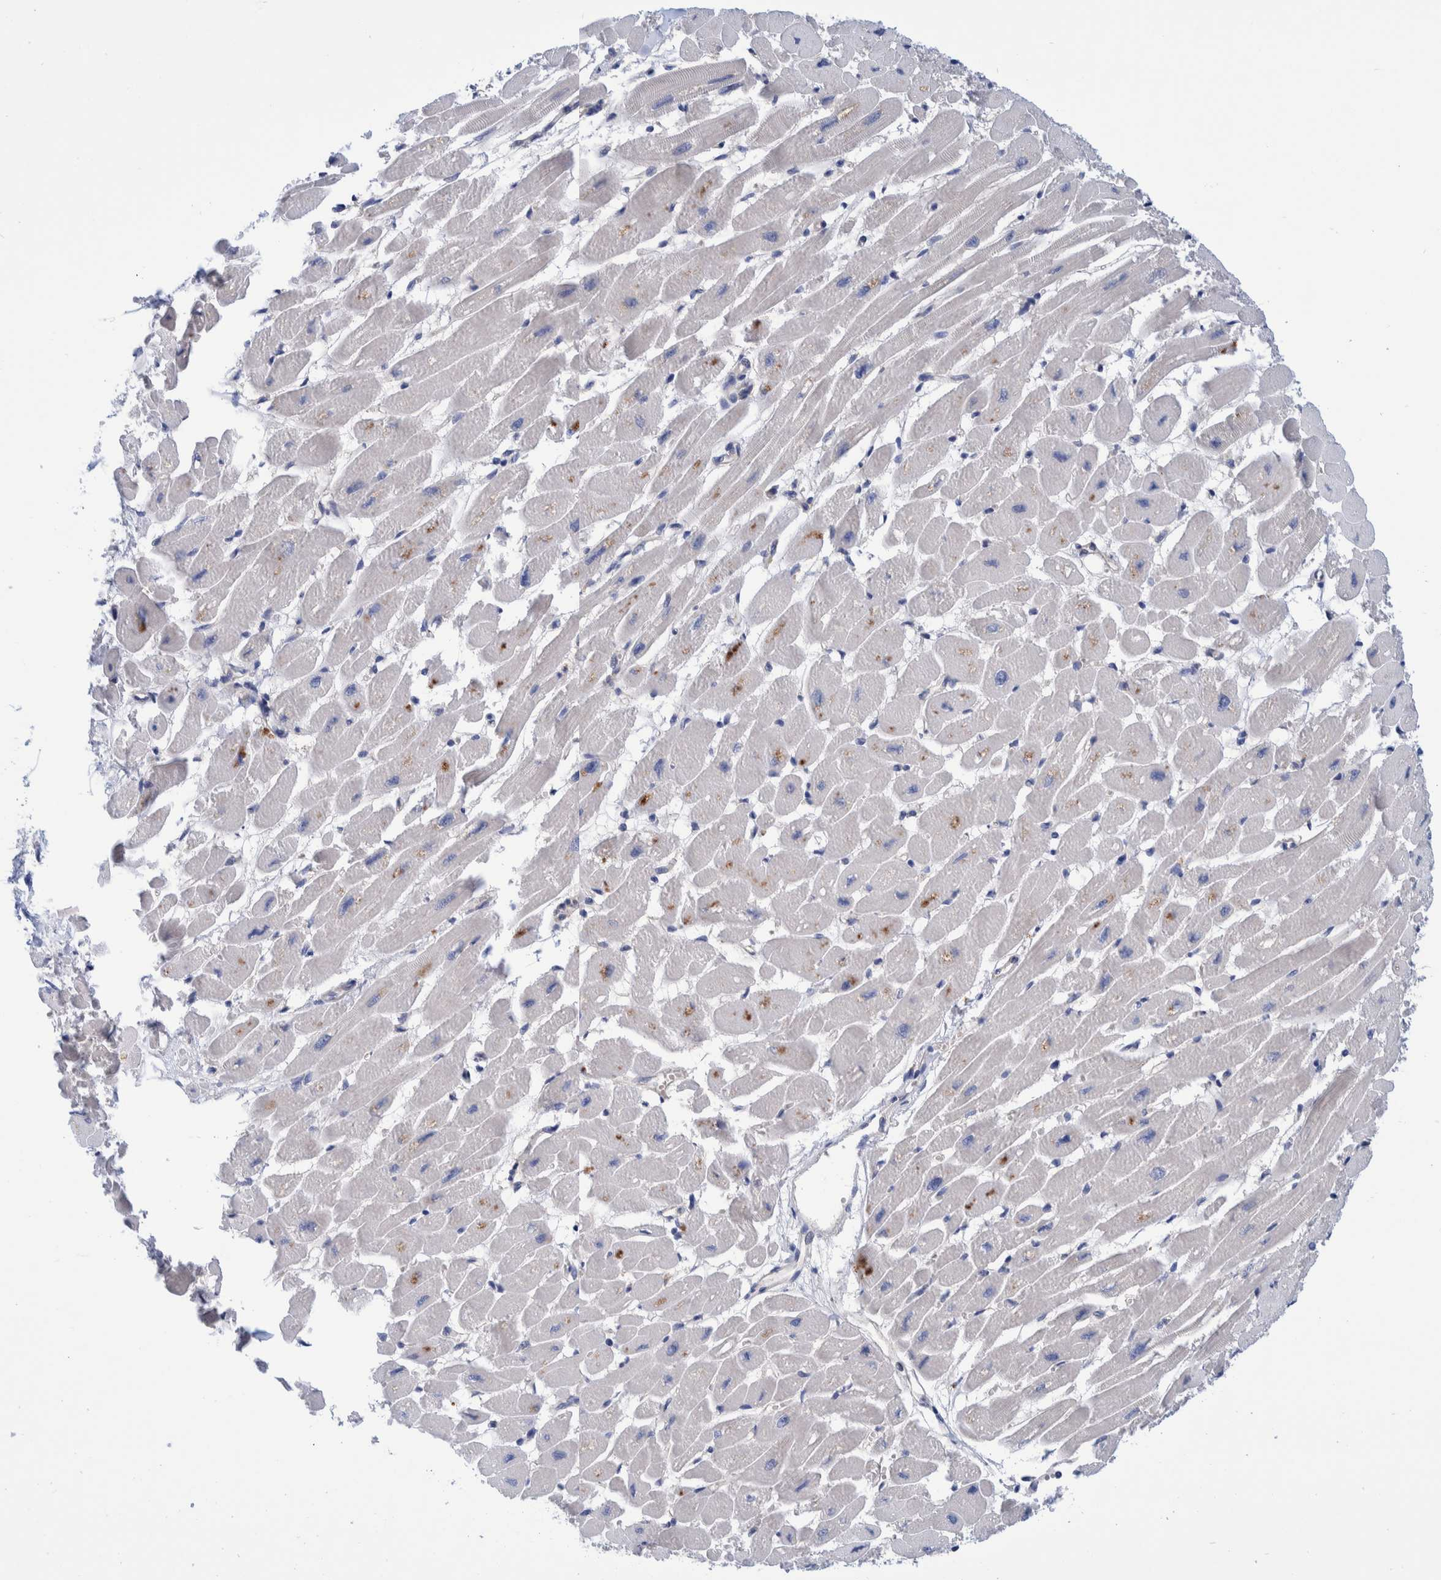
{"staining": {"intensity": "moderate", "quantity": "<25%", "location": "cytoplasmic/membranous"}, "tissue": "heart muscle", "cell_type": "Cardiomyocytes", "image_type": "normal", "snomed": [{"axis": "morphology", "description": "Normal tissue, NOS"}, {"axis": "topography", "description": "Heart"}], "caption": "Immunohistochemistry of normal heart muscle reveals low levels of moderate cytoplasmic/membranous expression in about <25% of cardiomyocytes.", "gene": "PFAS", "patient": {"sex": "female", "age": 54}}